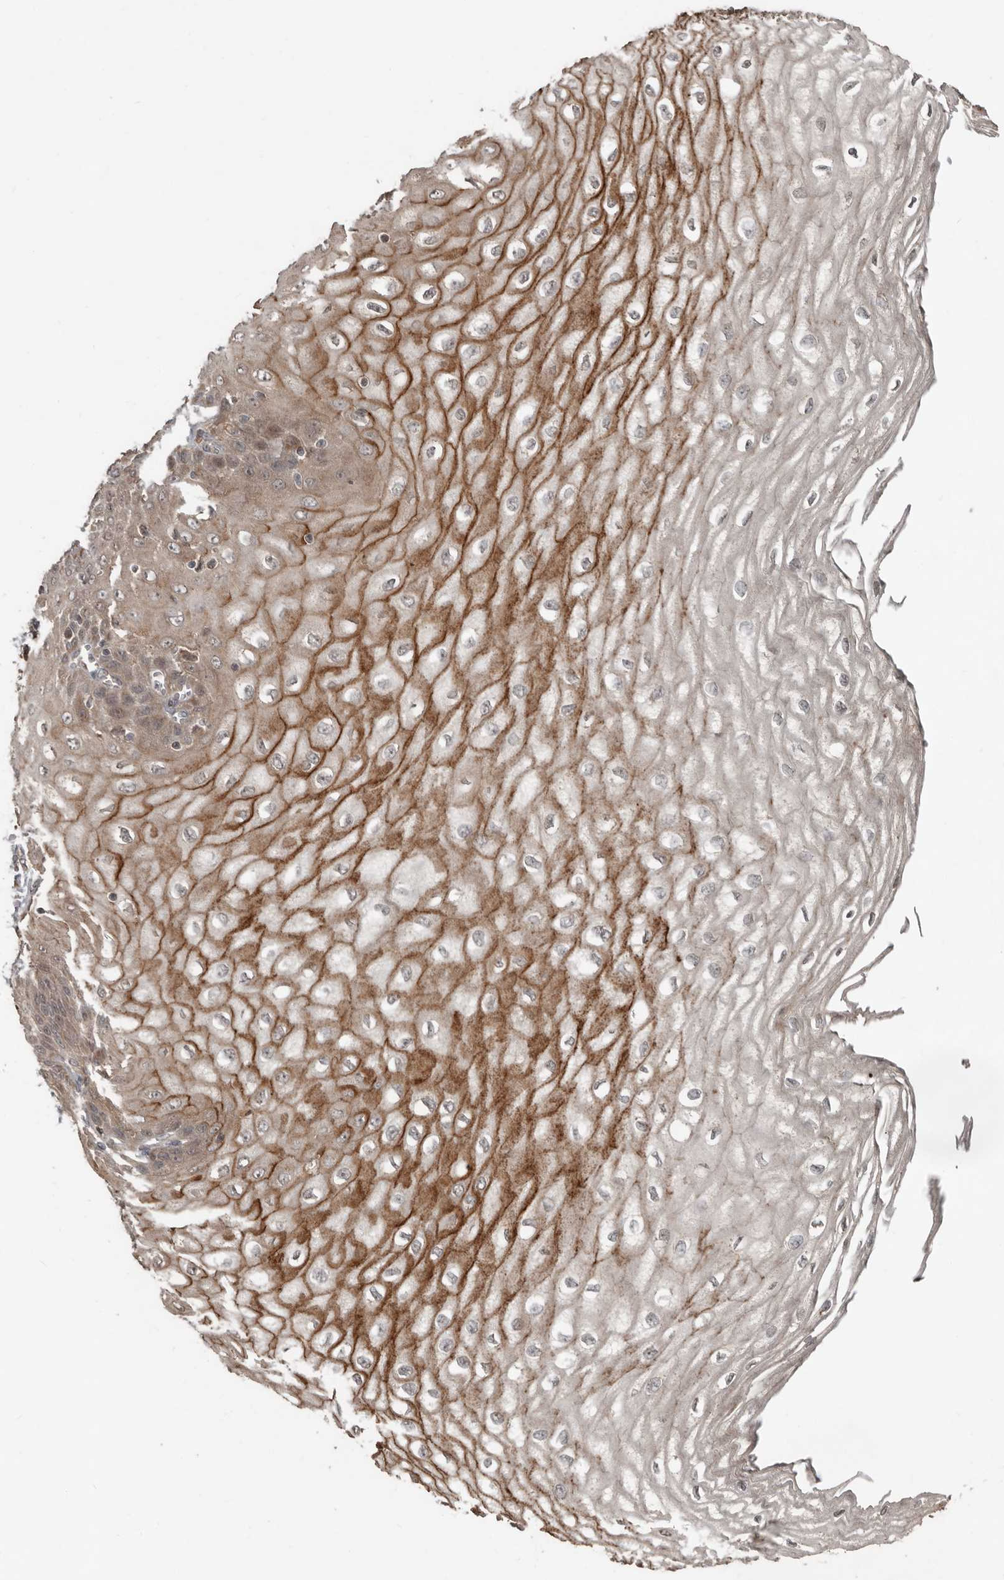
{"staining": {"intensity": "strong", "quantity": "25%-75%", "location": "cytoplasmic/membranous"}, "tissue": "esophagus", "cell_type": "Squamous epithelial cells", "image_type": "normal", "snomed": [{"axis": "morphology", "description": "Normal tissue, NOS"}, {"axis": "topography", "description": "Esophagus"}], "caption": "Immunohistochemistry histopathology image of unremarkable esophagus: esophagus stained using immunohistochemistry demonstrates high levels of strong protein expression localized specifically in the cytoplasmic/membranous of squamous epithelial cells, appearing as a cytoplasmic/membranous brown color.", "gene": "SLC6A7", "patient": {"sex": "male", "age": 60}}